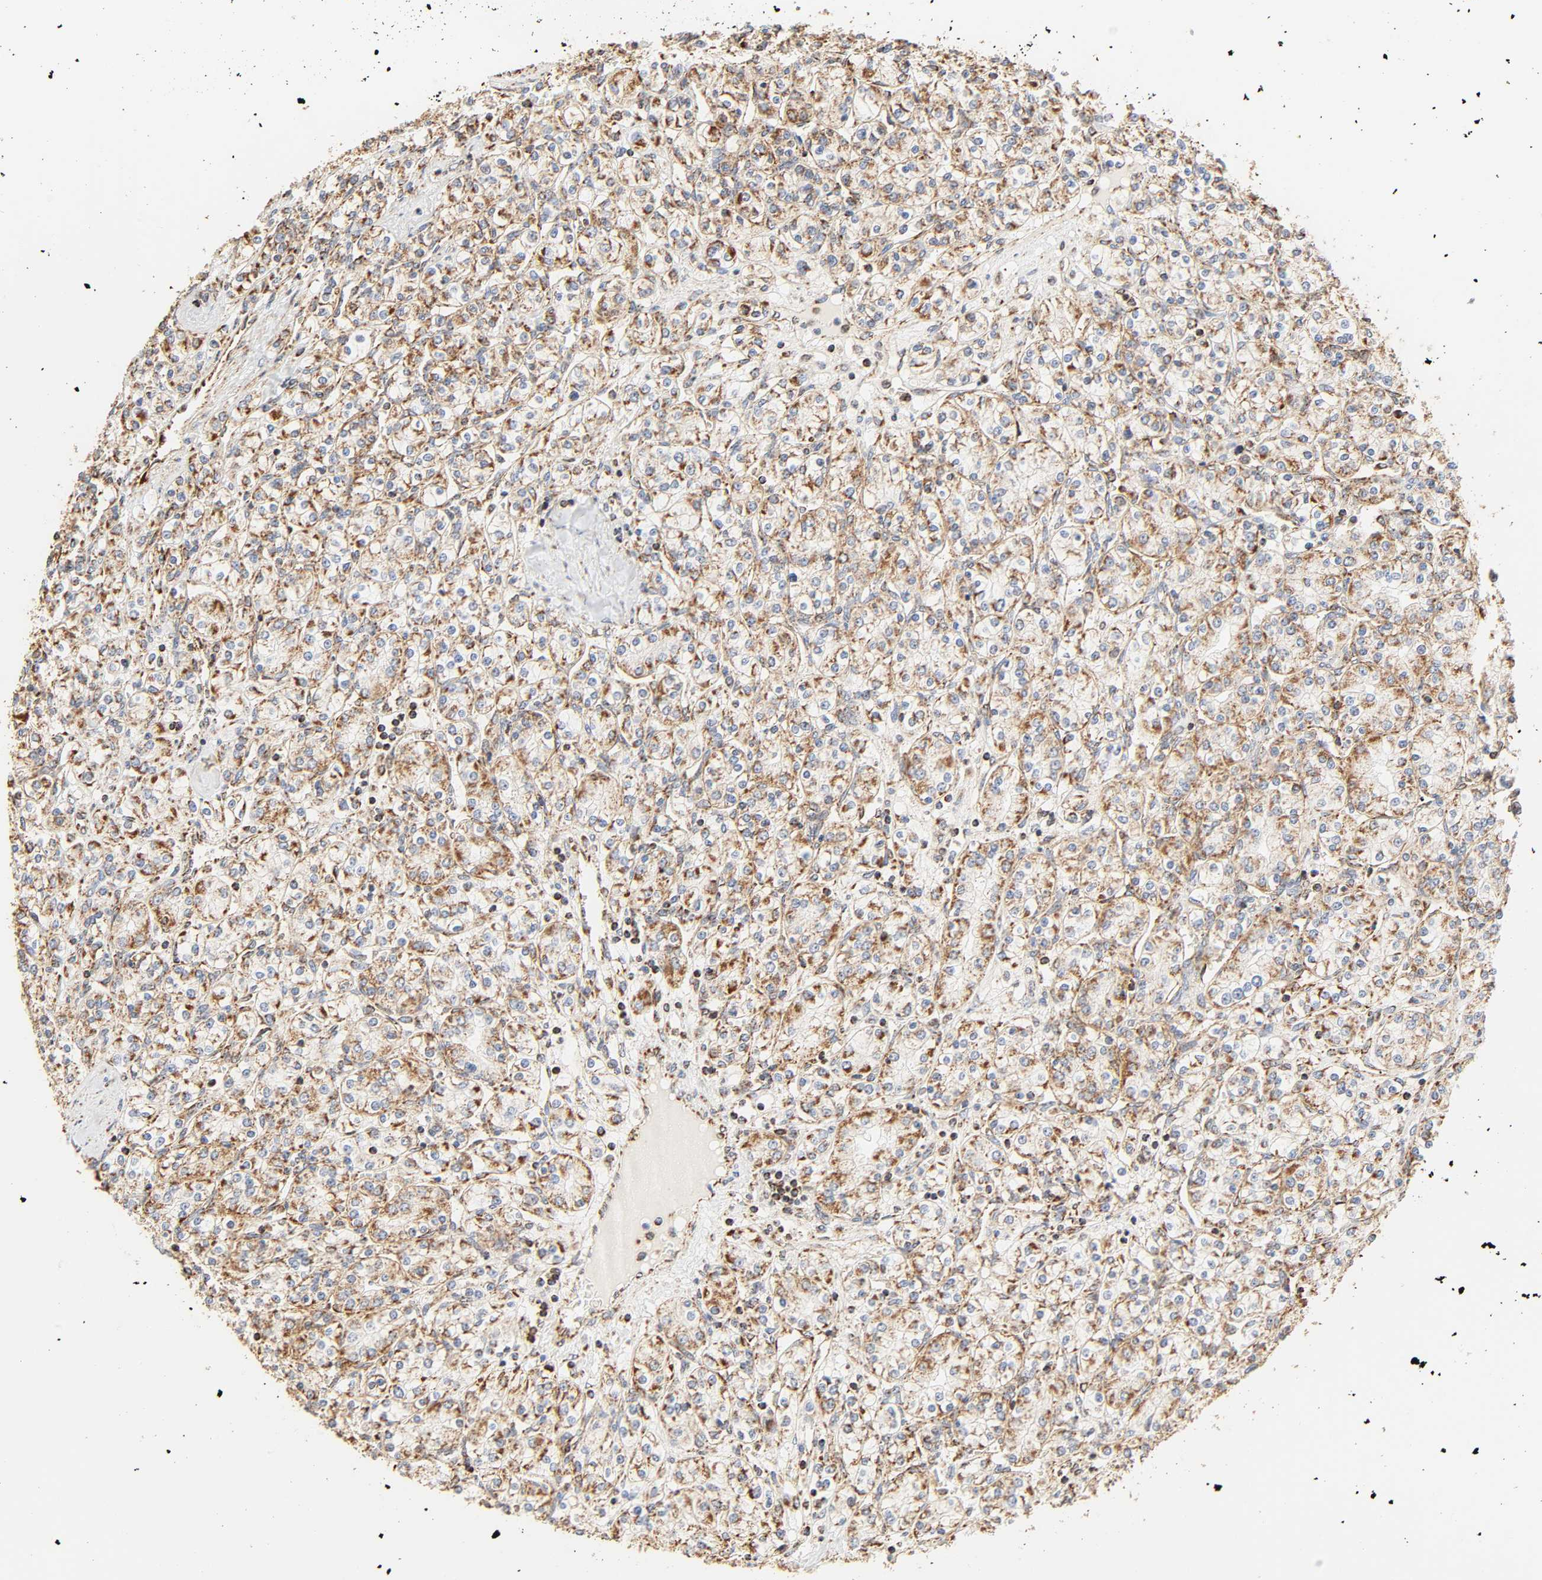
{"staining": {"intensity": "moderate", "quantity": ">75%", "location": "cytoplasmic/membranous"}, "tissue": "renal cancer", "cell_type": "Tumor cells", "image_type": "cancer", "snomed": [{"axis": "morphology", "description": "Adenocarcinoma, NOS"}, {"axis": "topography", "description": "Kidney"}], "caption": "A medium amount of moderate cytoplasmic/membranous positivity is identified in about >75% of tumor cells in renal cancer (adenocarcinoma) tissue.", "gene": "ZMAT5", "patient": {"sex": "male", "age": 77}}